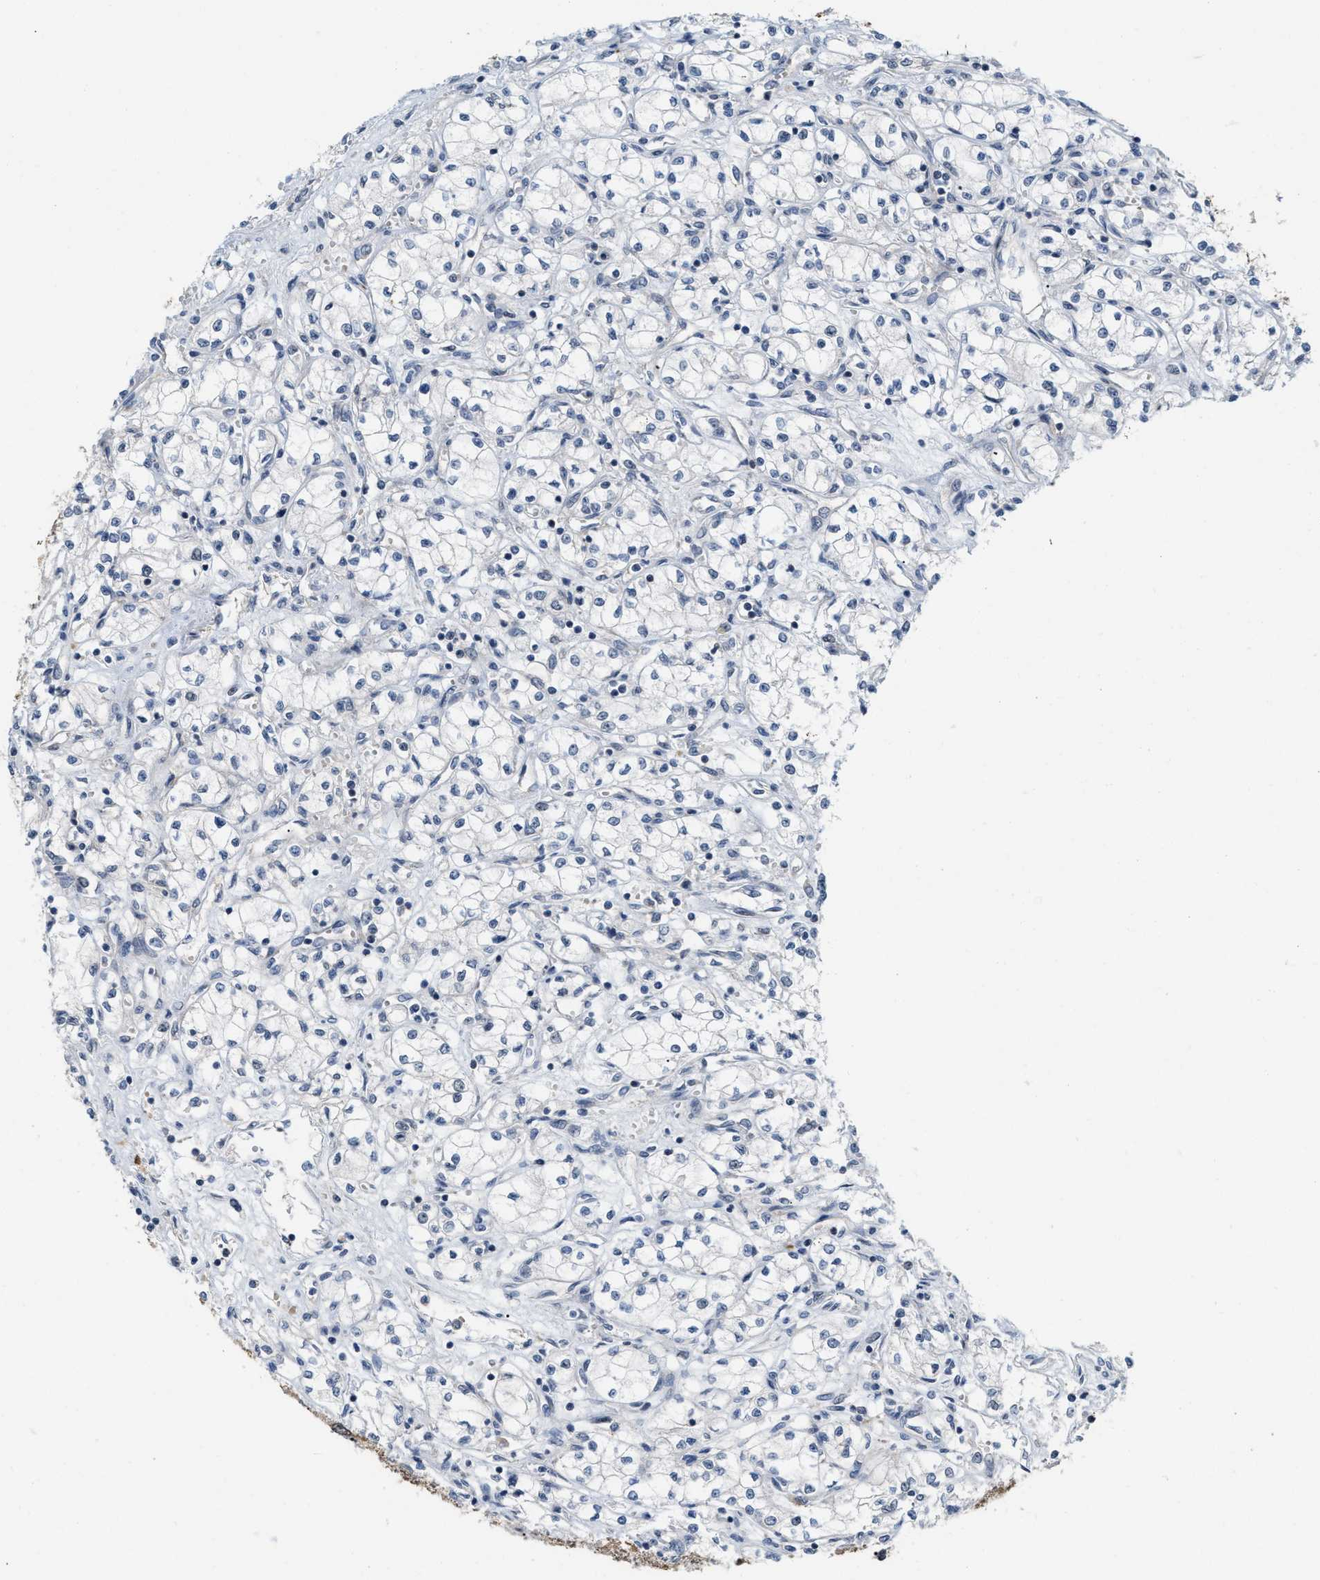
{"staining": {"intensity": "negative", "quantity": "none", "location": "none"}, "tissue": "renal cancer", "cell_type": "Tumor cells", "image_type": "cancer", "snomed": [{"axis": "morphology", "description": "Normal tissue, NOS"}, {"axis": "morphology", "description": "Adenocarcinoma, NOS"}, {"axis": "topography", "description": "Kidney"}], "caption": "This photomicrograph is of renal cancer (adenocarcinoma) stained with IHC to label a protein in brown with the nuclei are counter-stained blue. There is no positivity in tumor cells. (Brightfield microscopy of DAB IHC at high magnification).", "gene": "CSNK1A1", "patient": {"sex": "male", "age": 59}}